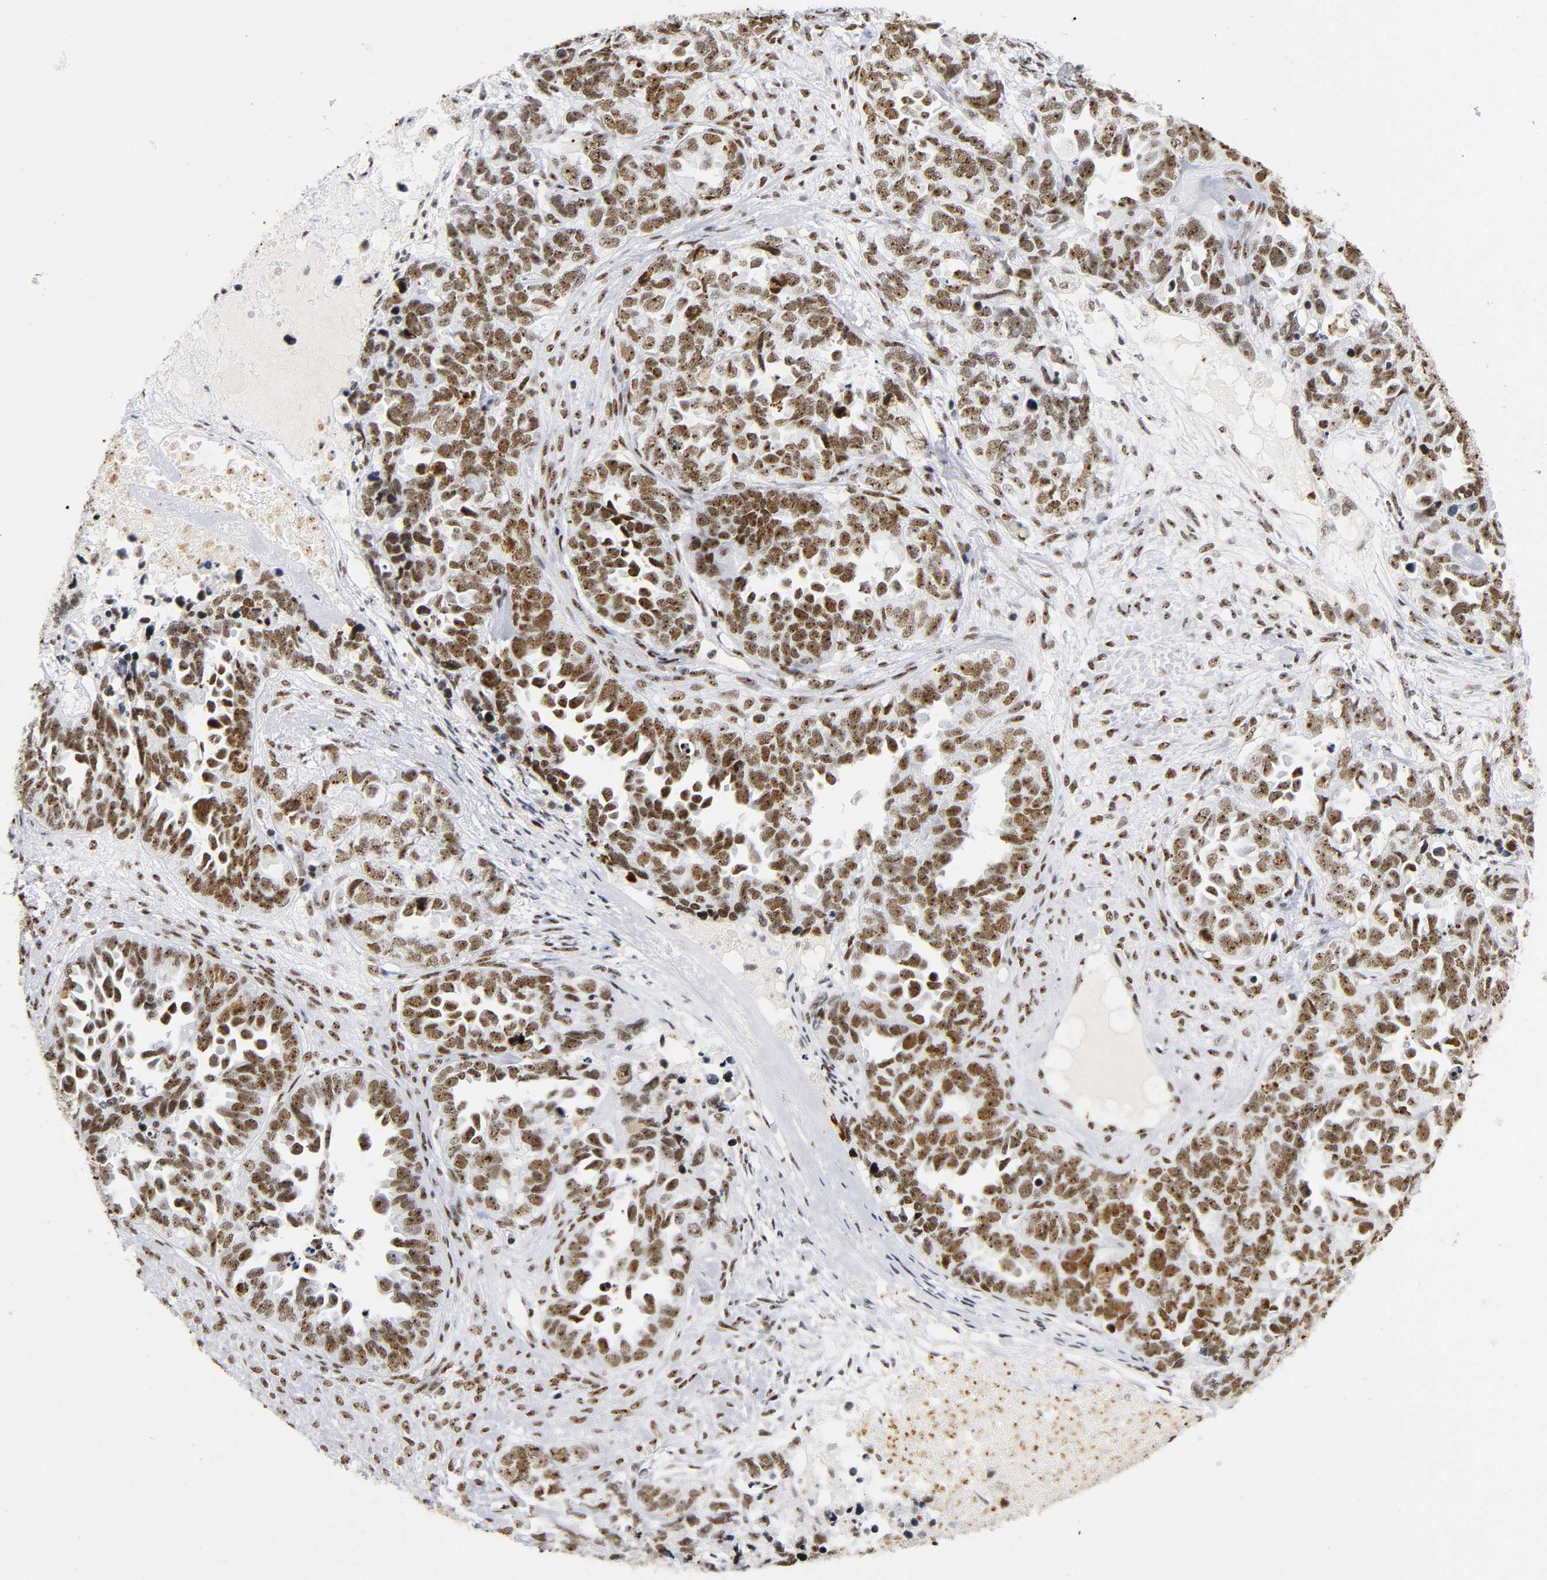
{"staining": {"intensity": "strong", "quantity": ">75%", "location": "nuclear"}, "tissue": "ovarian cancer", "cell_type": "Tumor cells", "image_type": "cancer", "snomed": [{"axis": "morphology", "description": "Cystadenocarcinoma, serous, NOS"}, {"axis": "topography", "description": "Ovary"}], "caption": "IHC (DAB) staining of serous cystadenocarcinoma (ovarian) demonstrates strong nuclear protein positivity in approximately >75% of tumor cells. The protein is stained brown, and the nuclei are stained in blue (DAB (3,3'-diaminobenzidine) IHC with brightfield microscopy, high magnification).", "gene": "UBTF", "patient": {"sex": "female", "age": 82}}